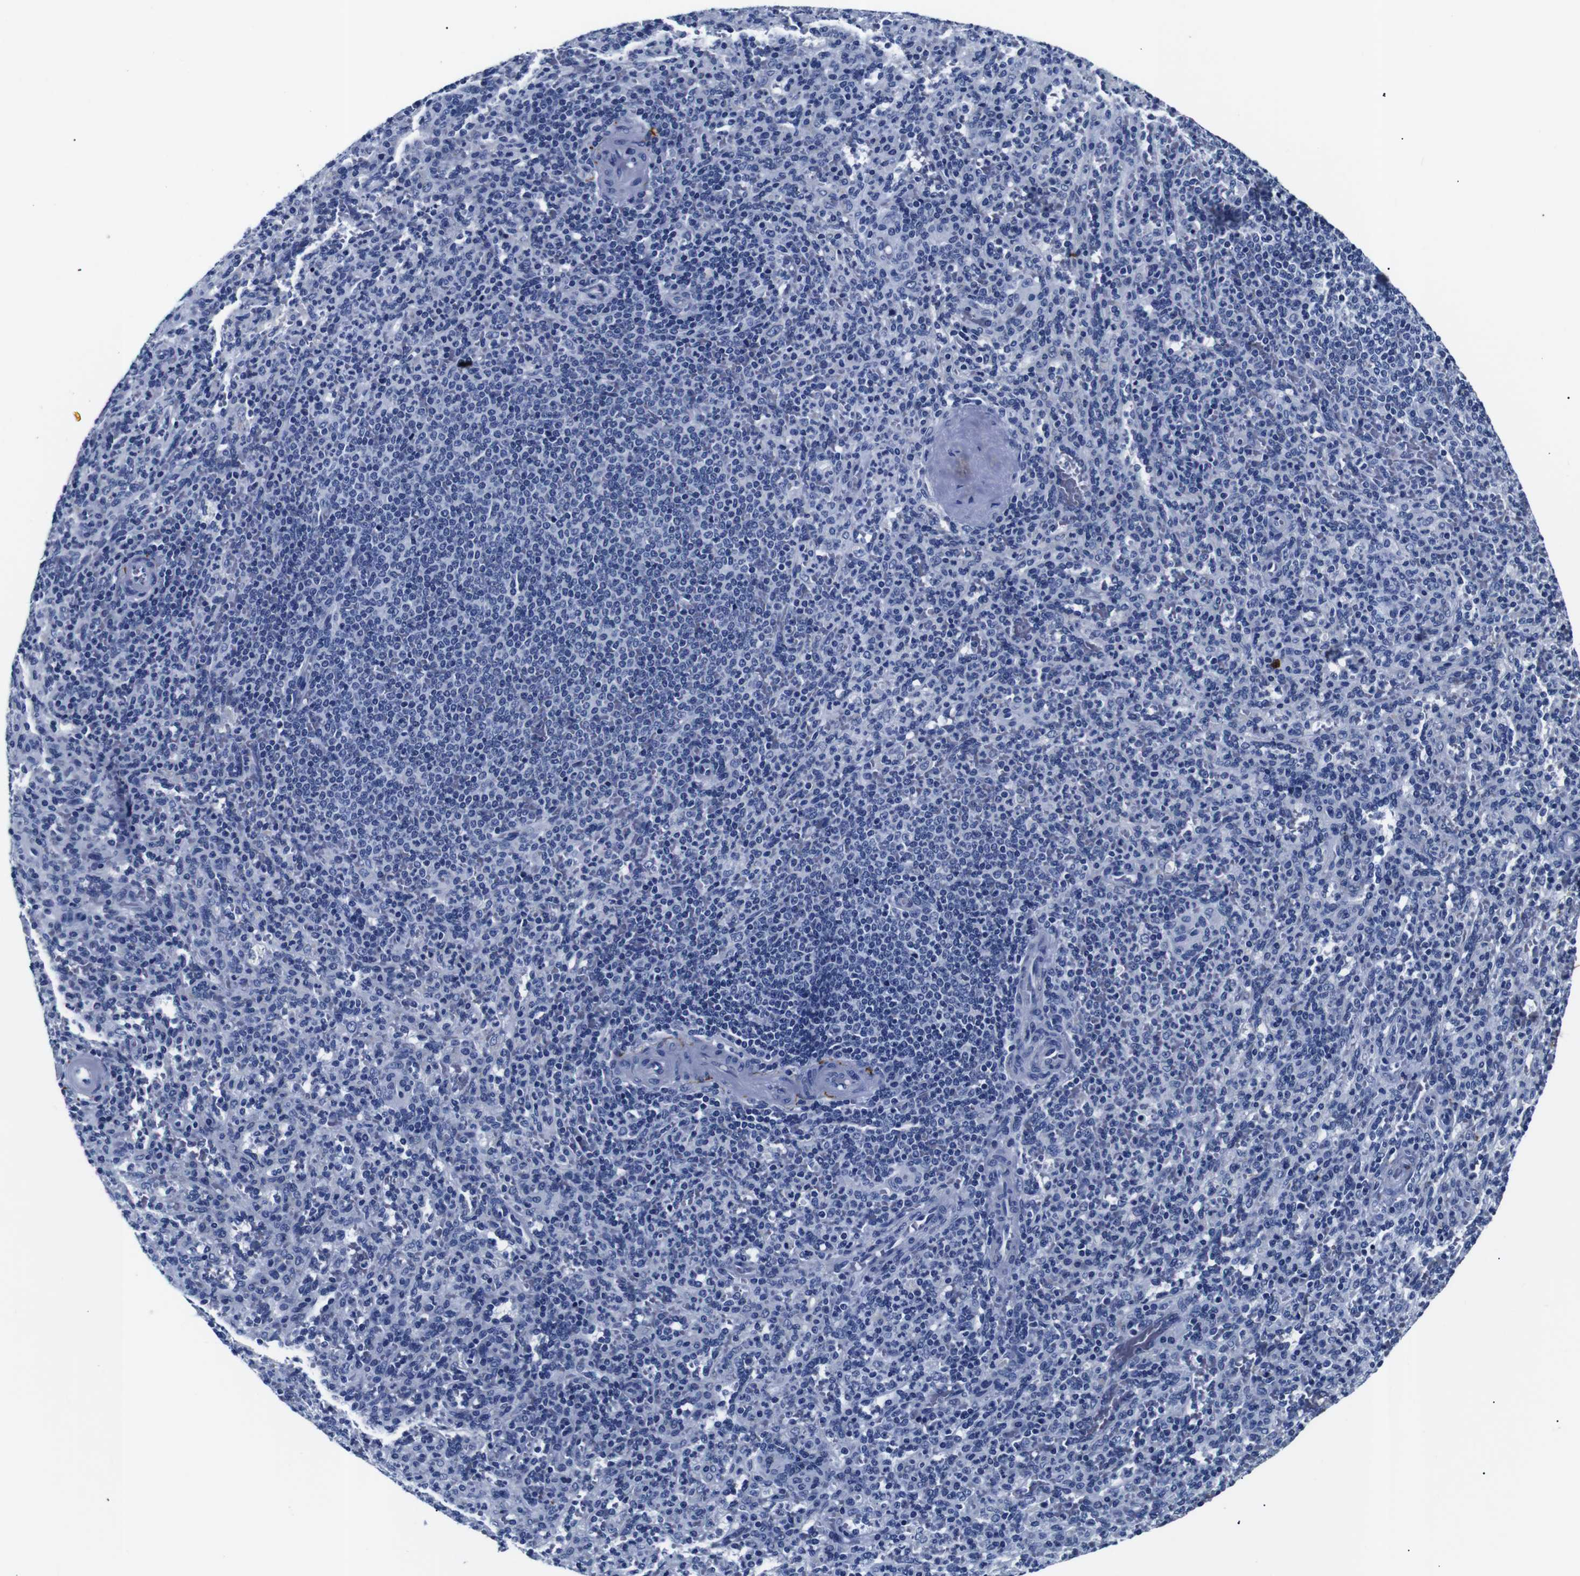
{"staining": {"intensity": "negative", "quantity": "none", "location": "none"}, "tissue": "spleen", "cell_type": "Cells in red pulp", "image_type": "normal", "snomed": [{"axis": "morphology", "description": "Normal tissue, NOS"}, {"axis": "topography", "description": "Spleen"}], "caption": "Immunohistochemical staining of benign spleen reveals no significant expression in cells in red pulp. (Immunohistochemistry (ihc), brightfield microscopy, high magnification).", "gene": "GAP43", "patient": {"sex": "male", "age": 36}}